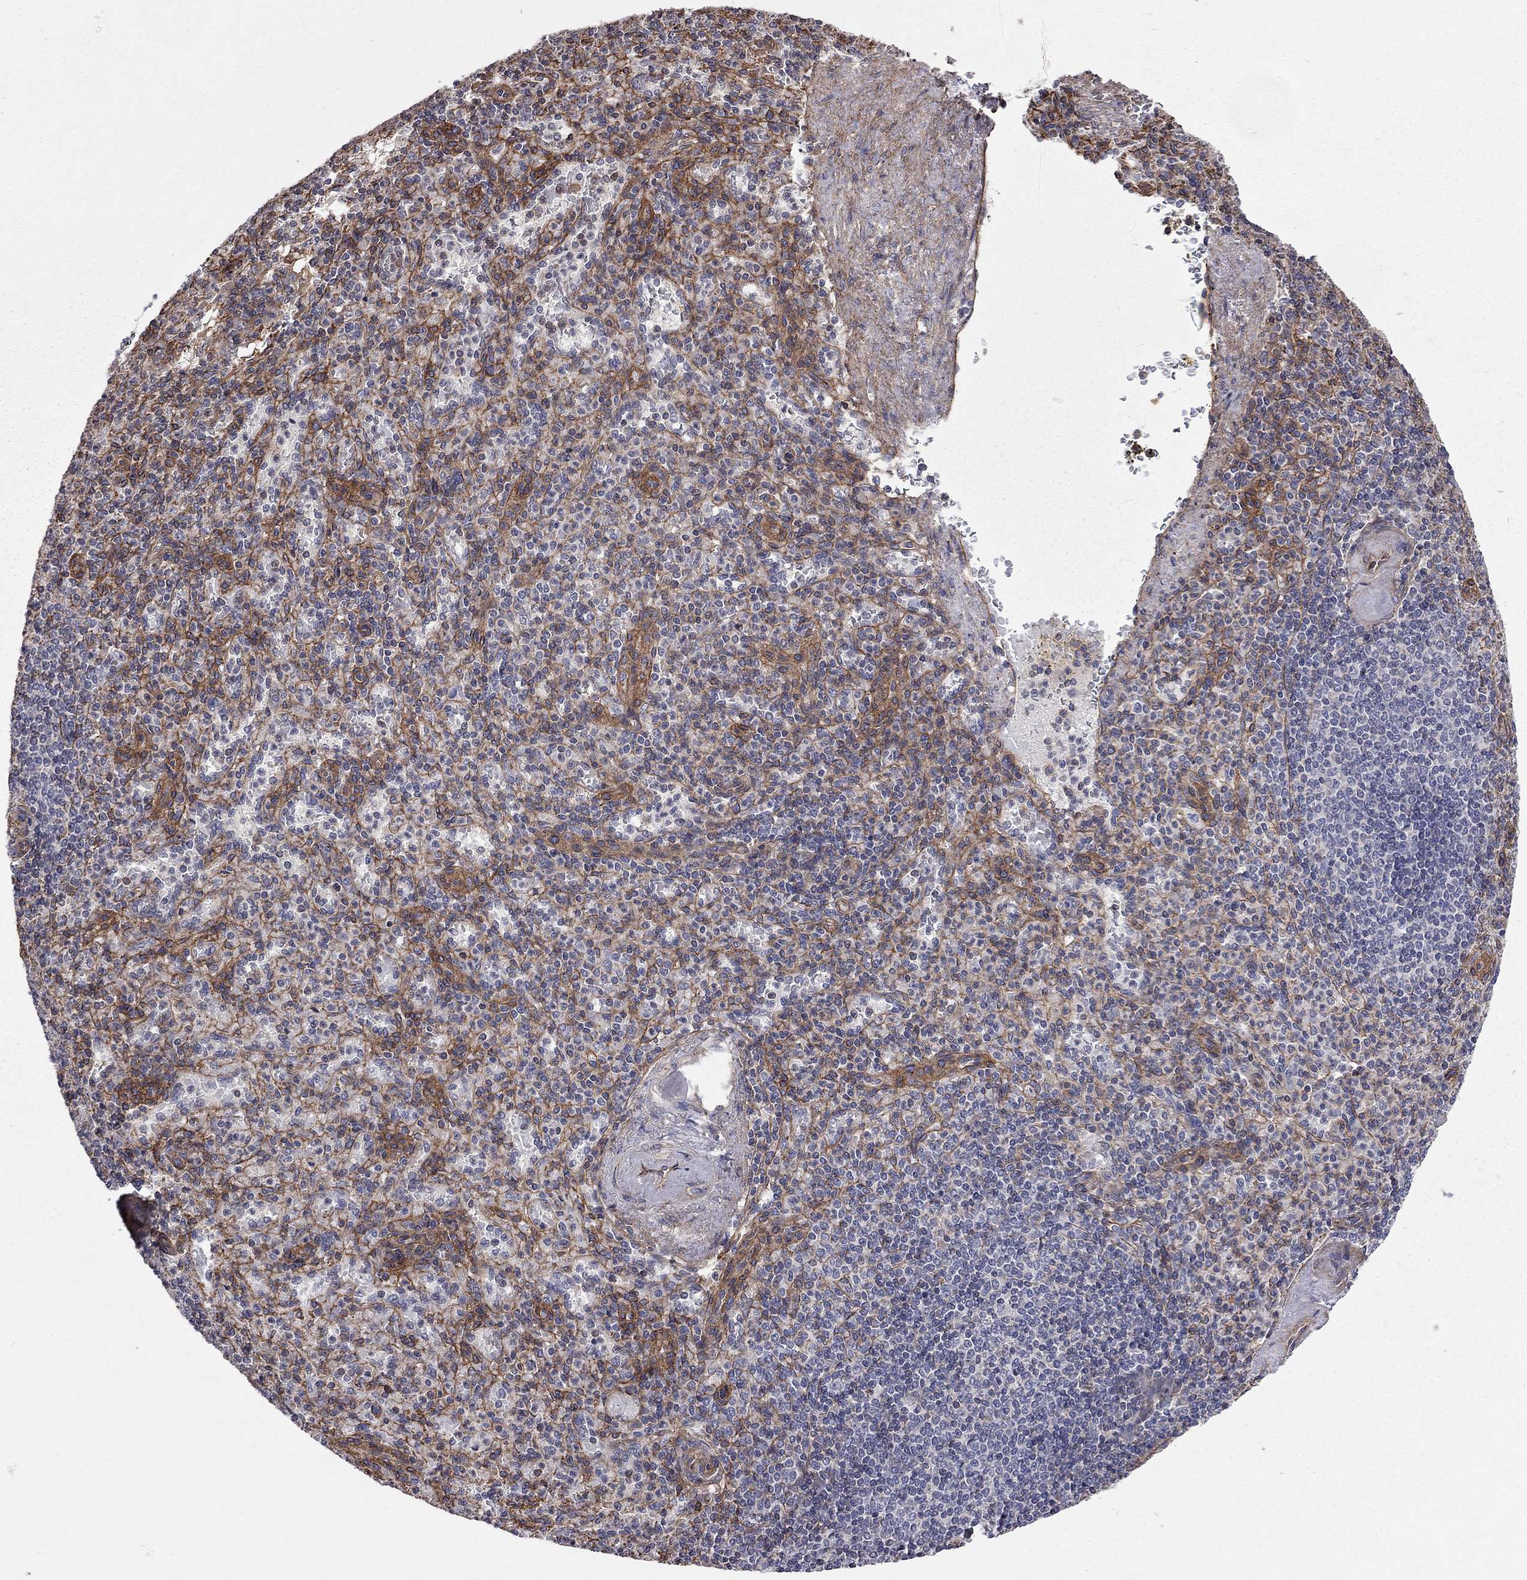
{"staining": {"intensity": "negative", "quantity": "none", "location": "none"}, "tissue": "spleen", "cell_type": "Cells in red pulp", "image_type": "normal", "snomed": [{"axis": "morphology", "description": "Normal tissue, NOS"}, {"axis": "topography", "description": "Spleen"}], "caption": "DAB (3,3'-diaminobenzidine) immunohistochemical staining of normal spleen displays no significant expression in cells in red pulp.", "gene": "RASEF", "patient": {"sex": "female", "age": 74}}